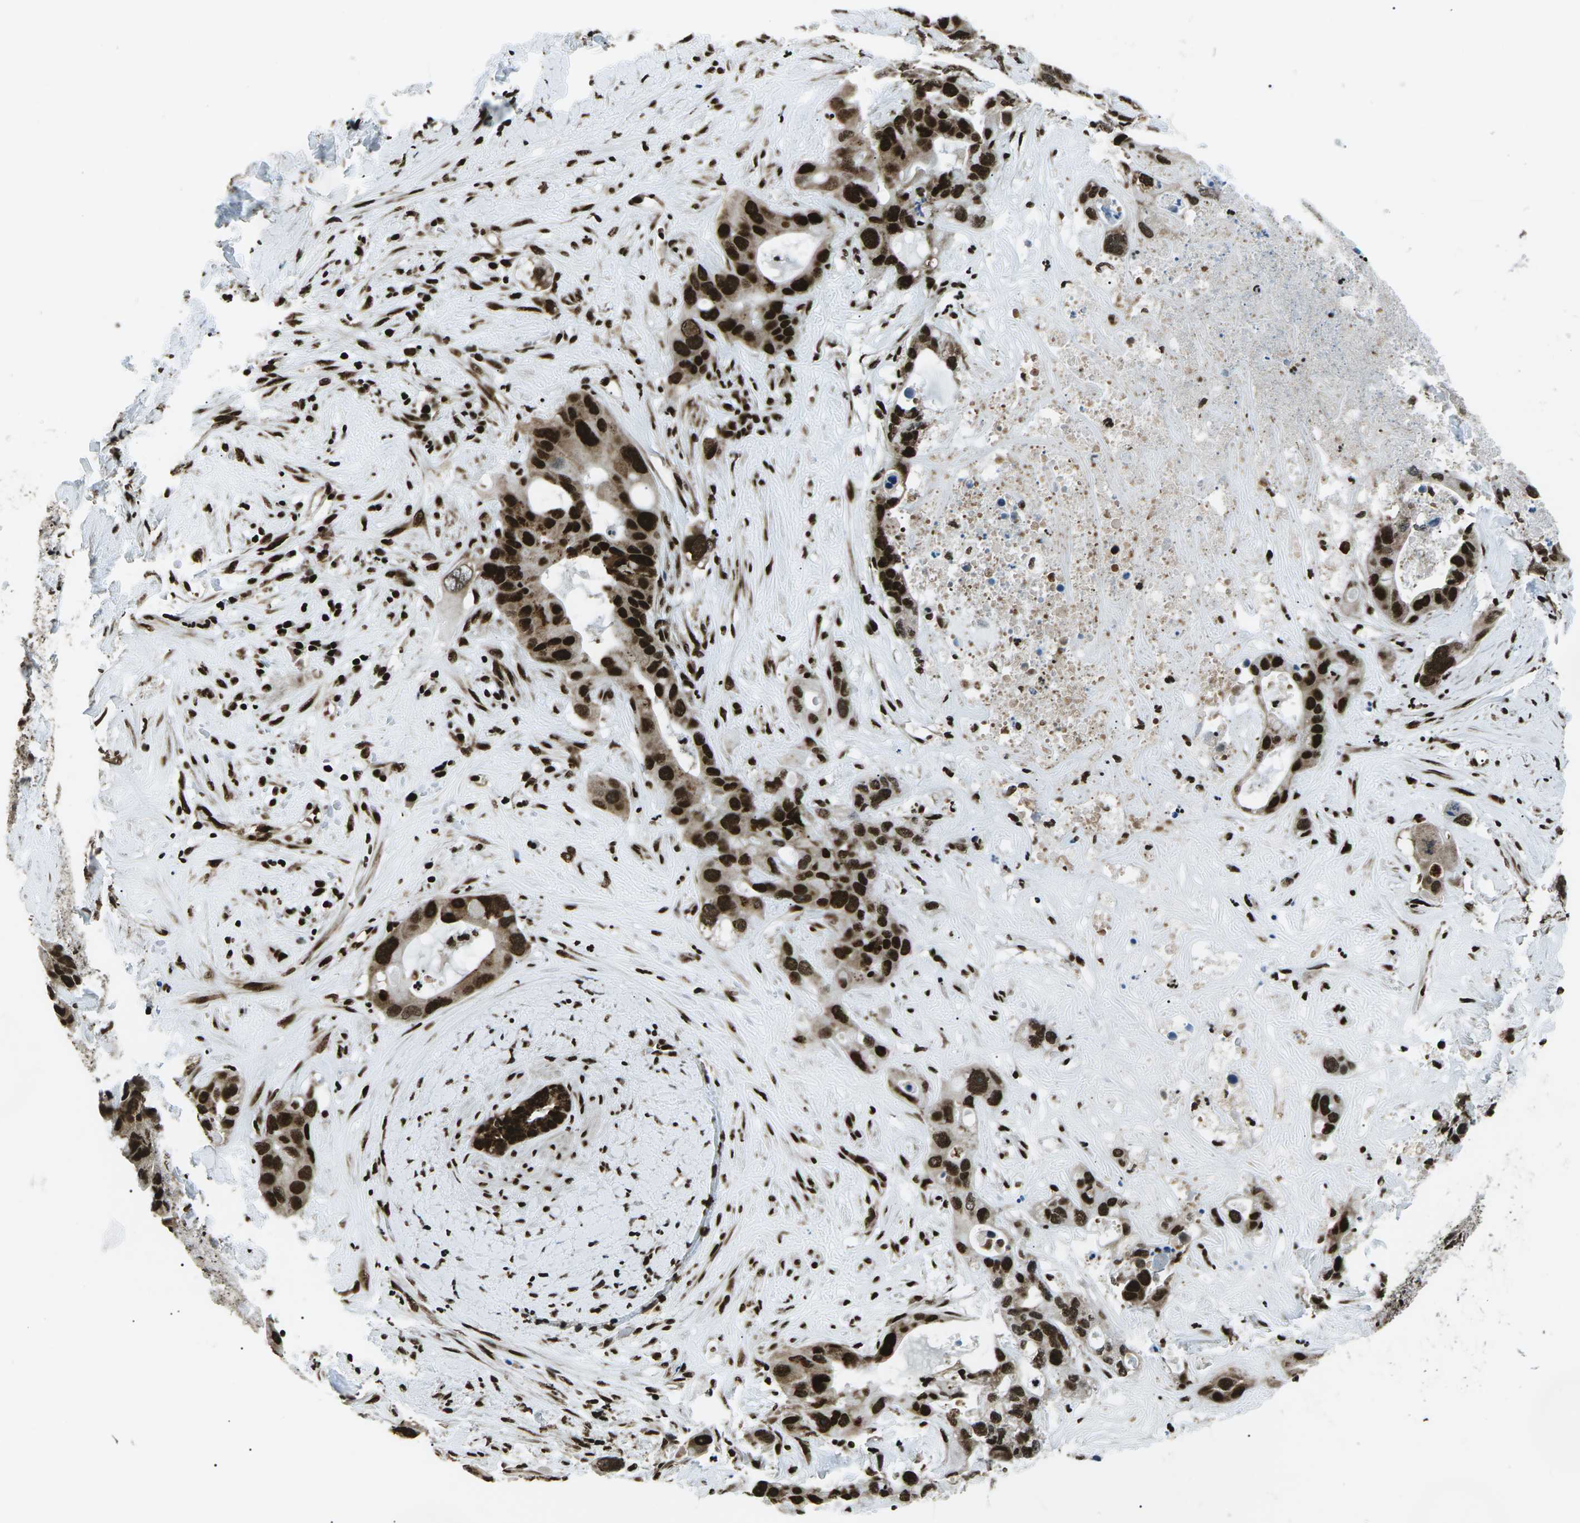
{"staining": {"intensity": "strong", "quantity": ">75%", "location": "nuclear"}, "tissue": "liver cancer", "cell_type": "Tumor cells", "image_type": "cancer", "snomed": [{"axis": "morphology", "description": "Cholangiocarcinoma"}, {"axis": "topography", "description": "Liver"}], "caption": "Protein expression analysis of liver cholangiocarcinoma displays strong nuclear expression in about >75% of tumor cells. The protein is stained brown, and the nuclei are stained in blue (DAB IHC with brightfield microscopy, high magnification).", "gene": "HNRNPK", "patient": {"sex": "female", "age": 65}}